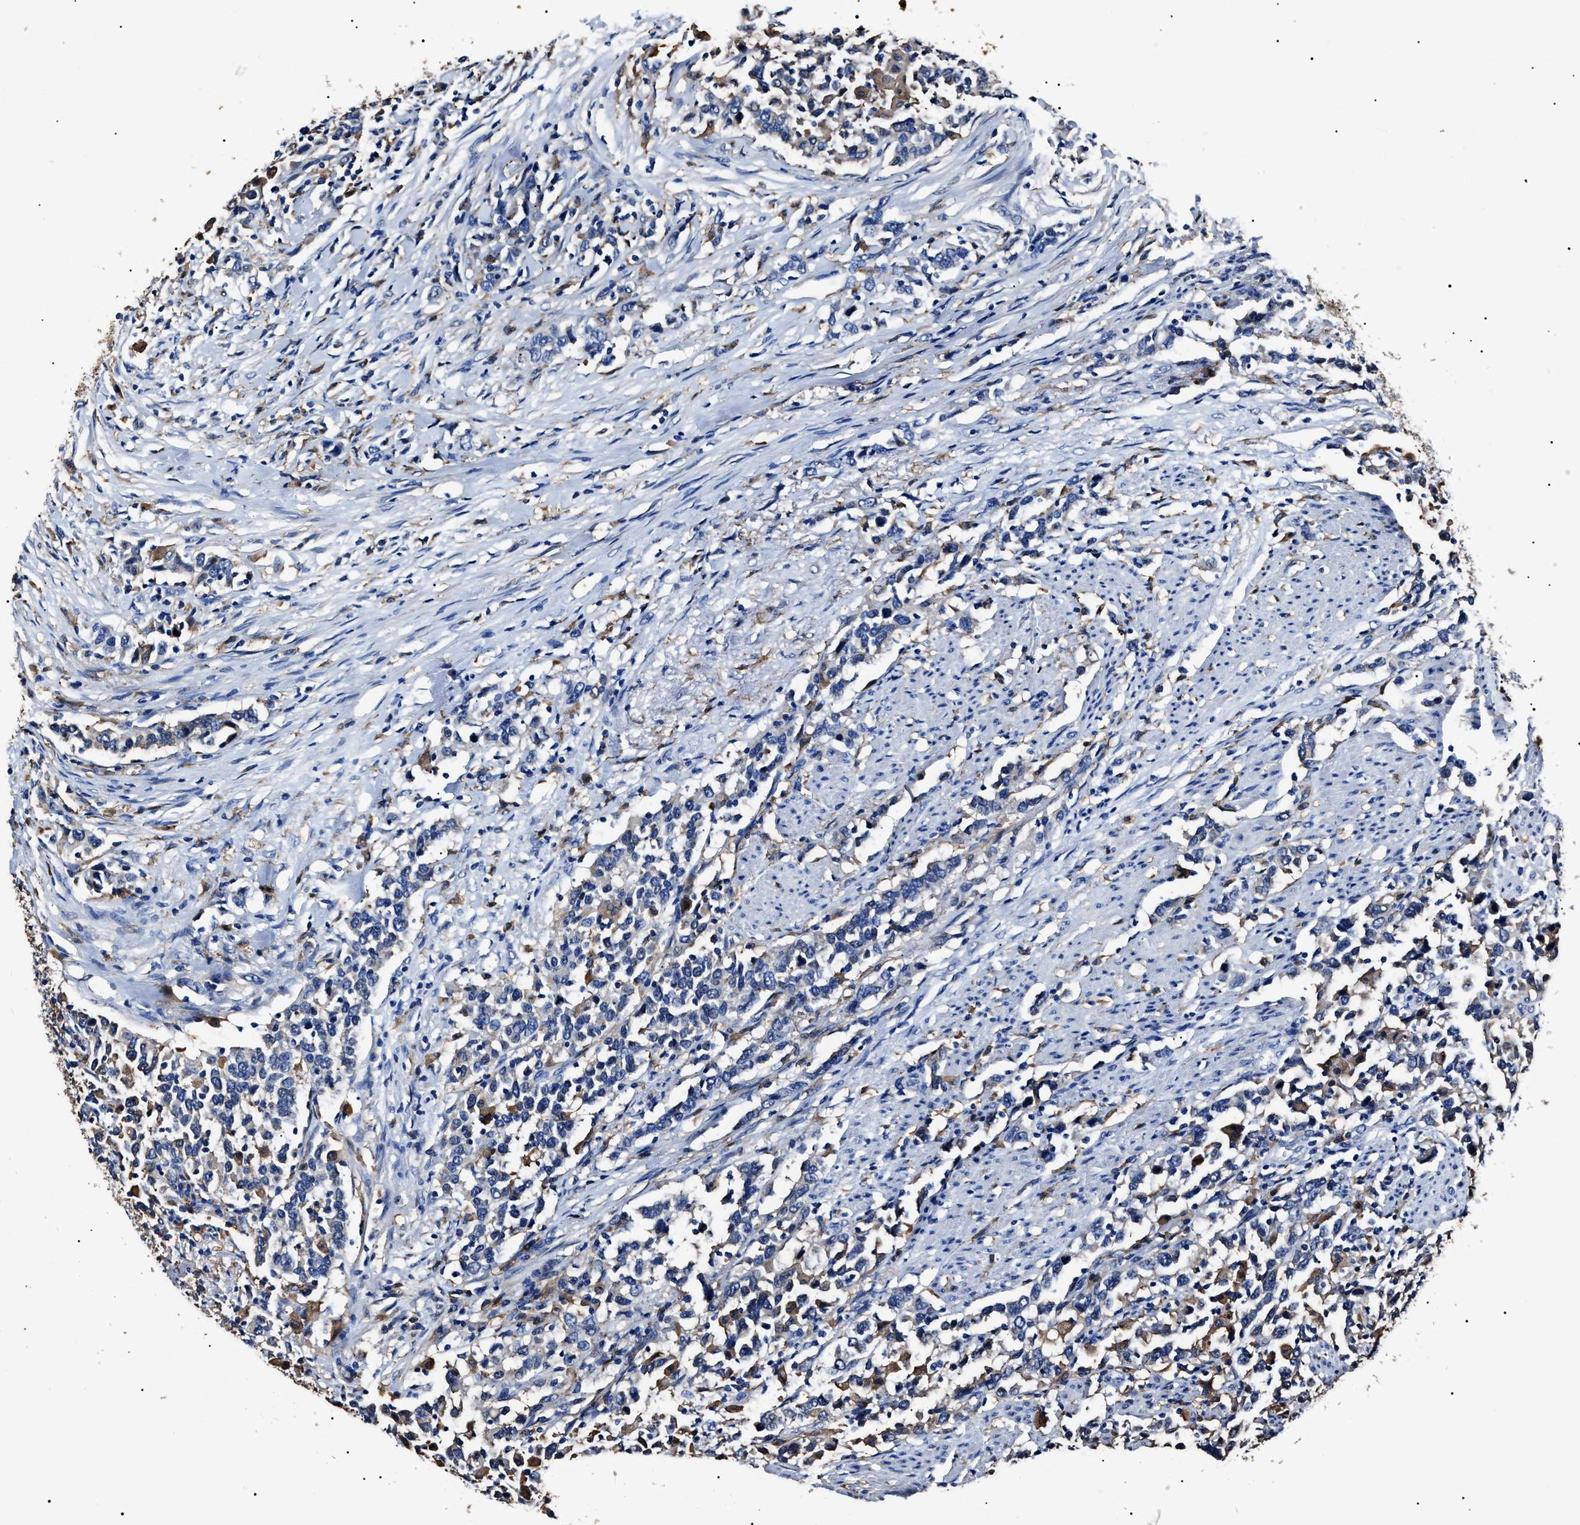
{"staining": {"intensity": "negative", "quantity": "none", "location": "none"}, "tissue": "urothelial cancer", "cell_type": "Tumor cells", "image_type": "cancer", "snomed": [{"axis": "morphology", "description": "Urothelial carcinoma, High grade"}, {"axis": "topography", "description": "Urinary bladder"}], "caption": "IHC of high-grade urothelial carcinoma shows no positivity in tumor cells.", "gene": "ALDH1A1", "patient": {"sex": "male", "age": 61}}